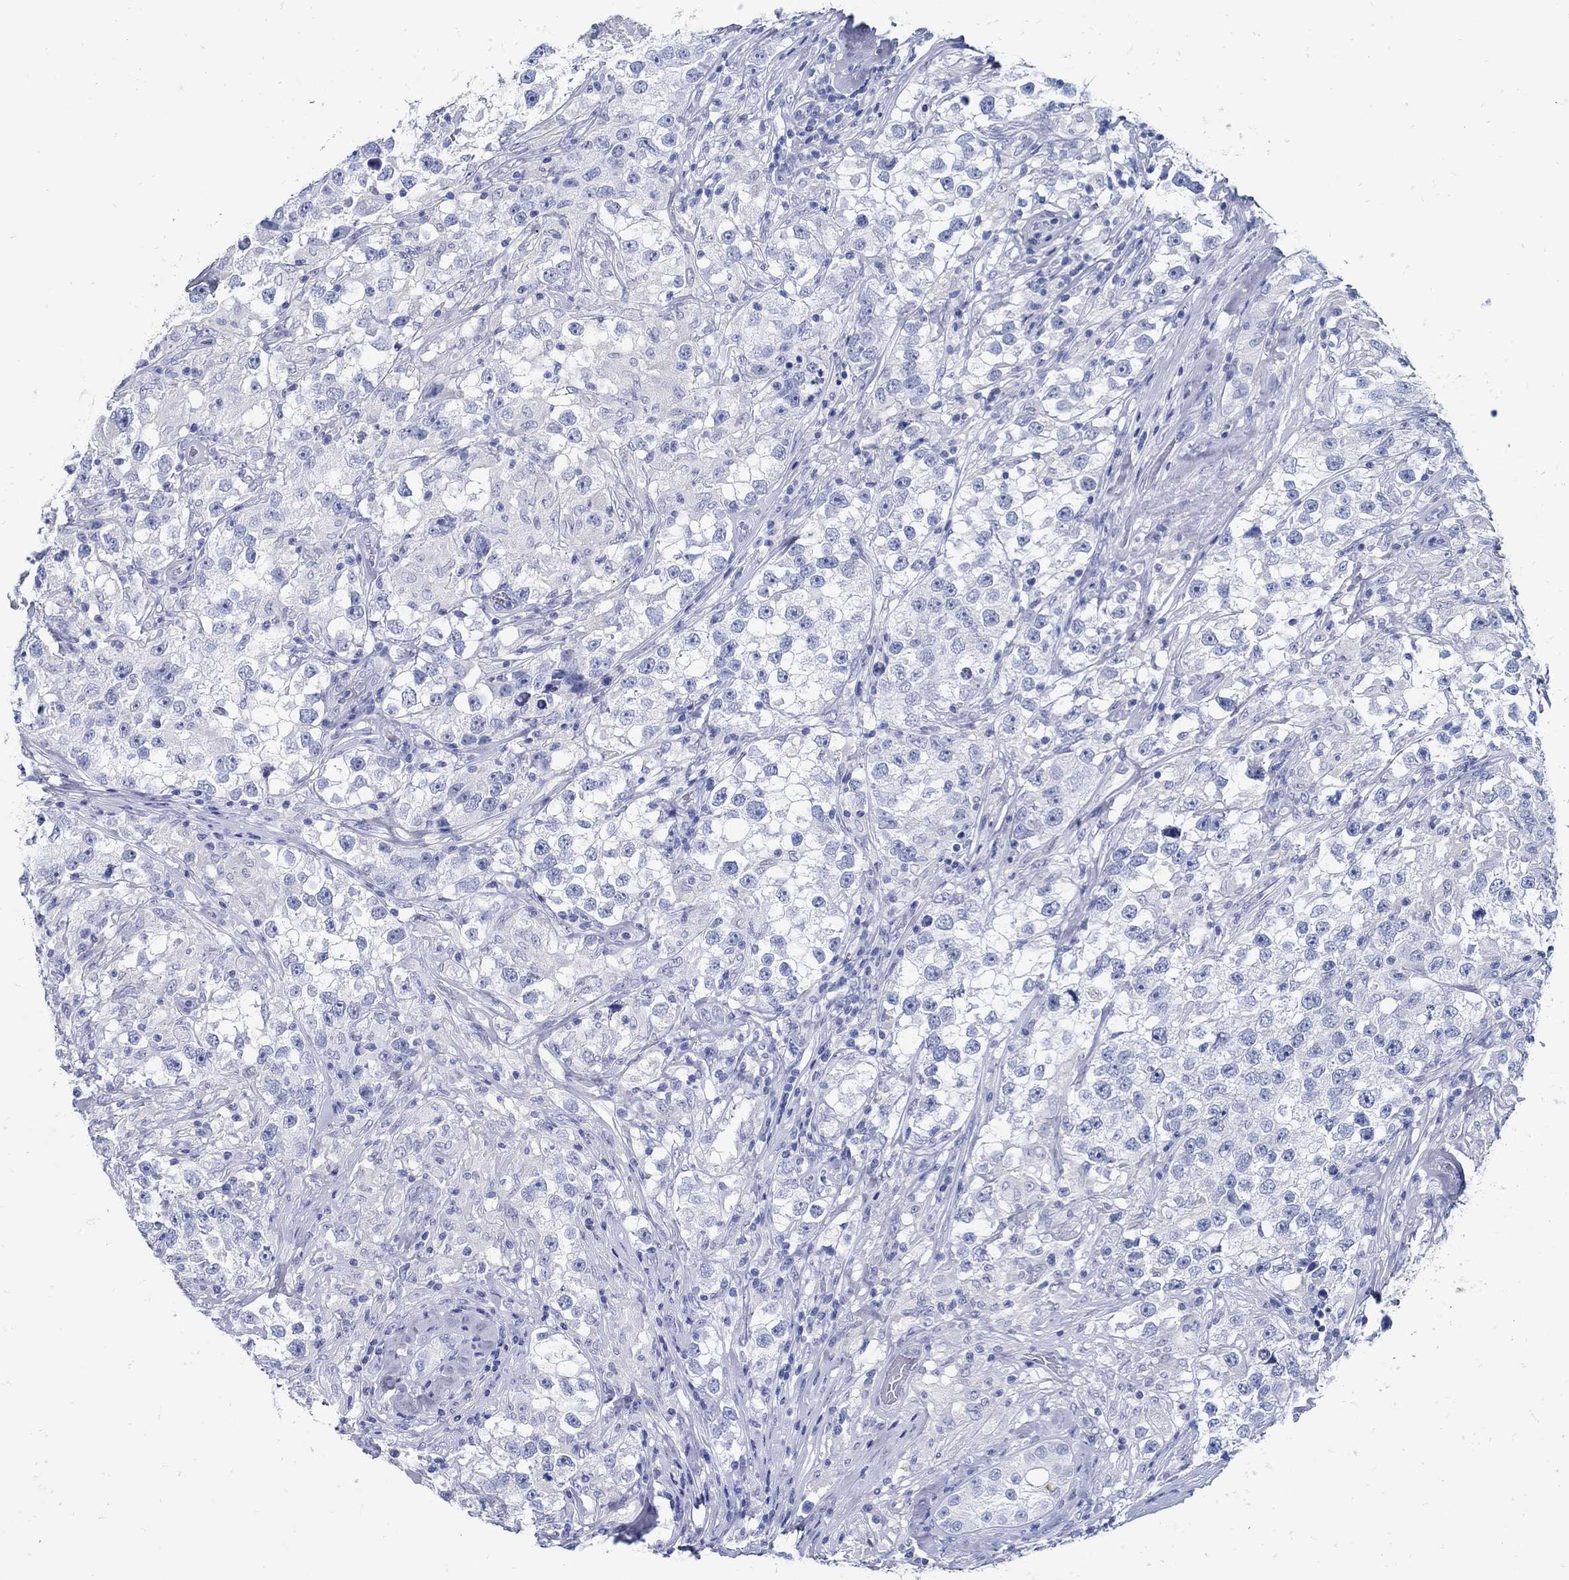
{"staining": {"intensity": "negative", "quantity": "none", "location": "none"}, "tissue": "testis cancer", "cell_type": "Tumor cells", "image_type": "cancer", "snomed": [{"axis": "morphology", "description": "Seminoma, NOS"}, {"axis": "topography", "description": "Testis"}], "caption": "Immunohistochemical staining of human testis cancer demonstrates no significant staining in tumor cells.", "gene": "PAX9", "patient": {"sex": "male", "age": 46}}